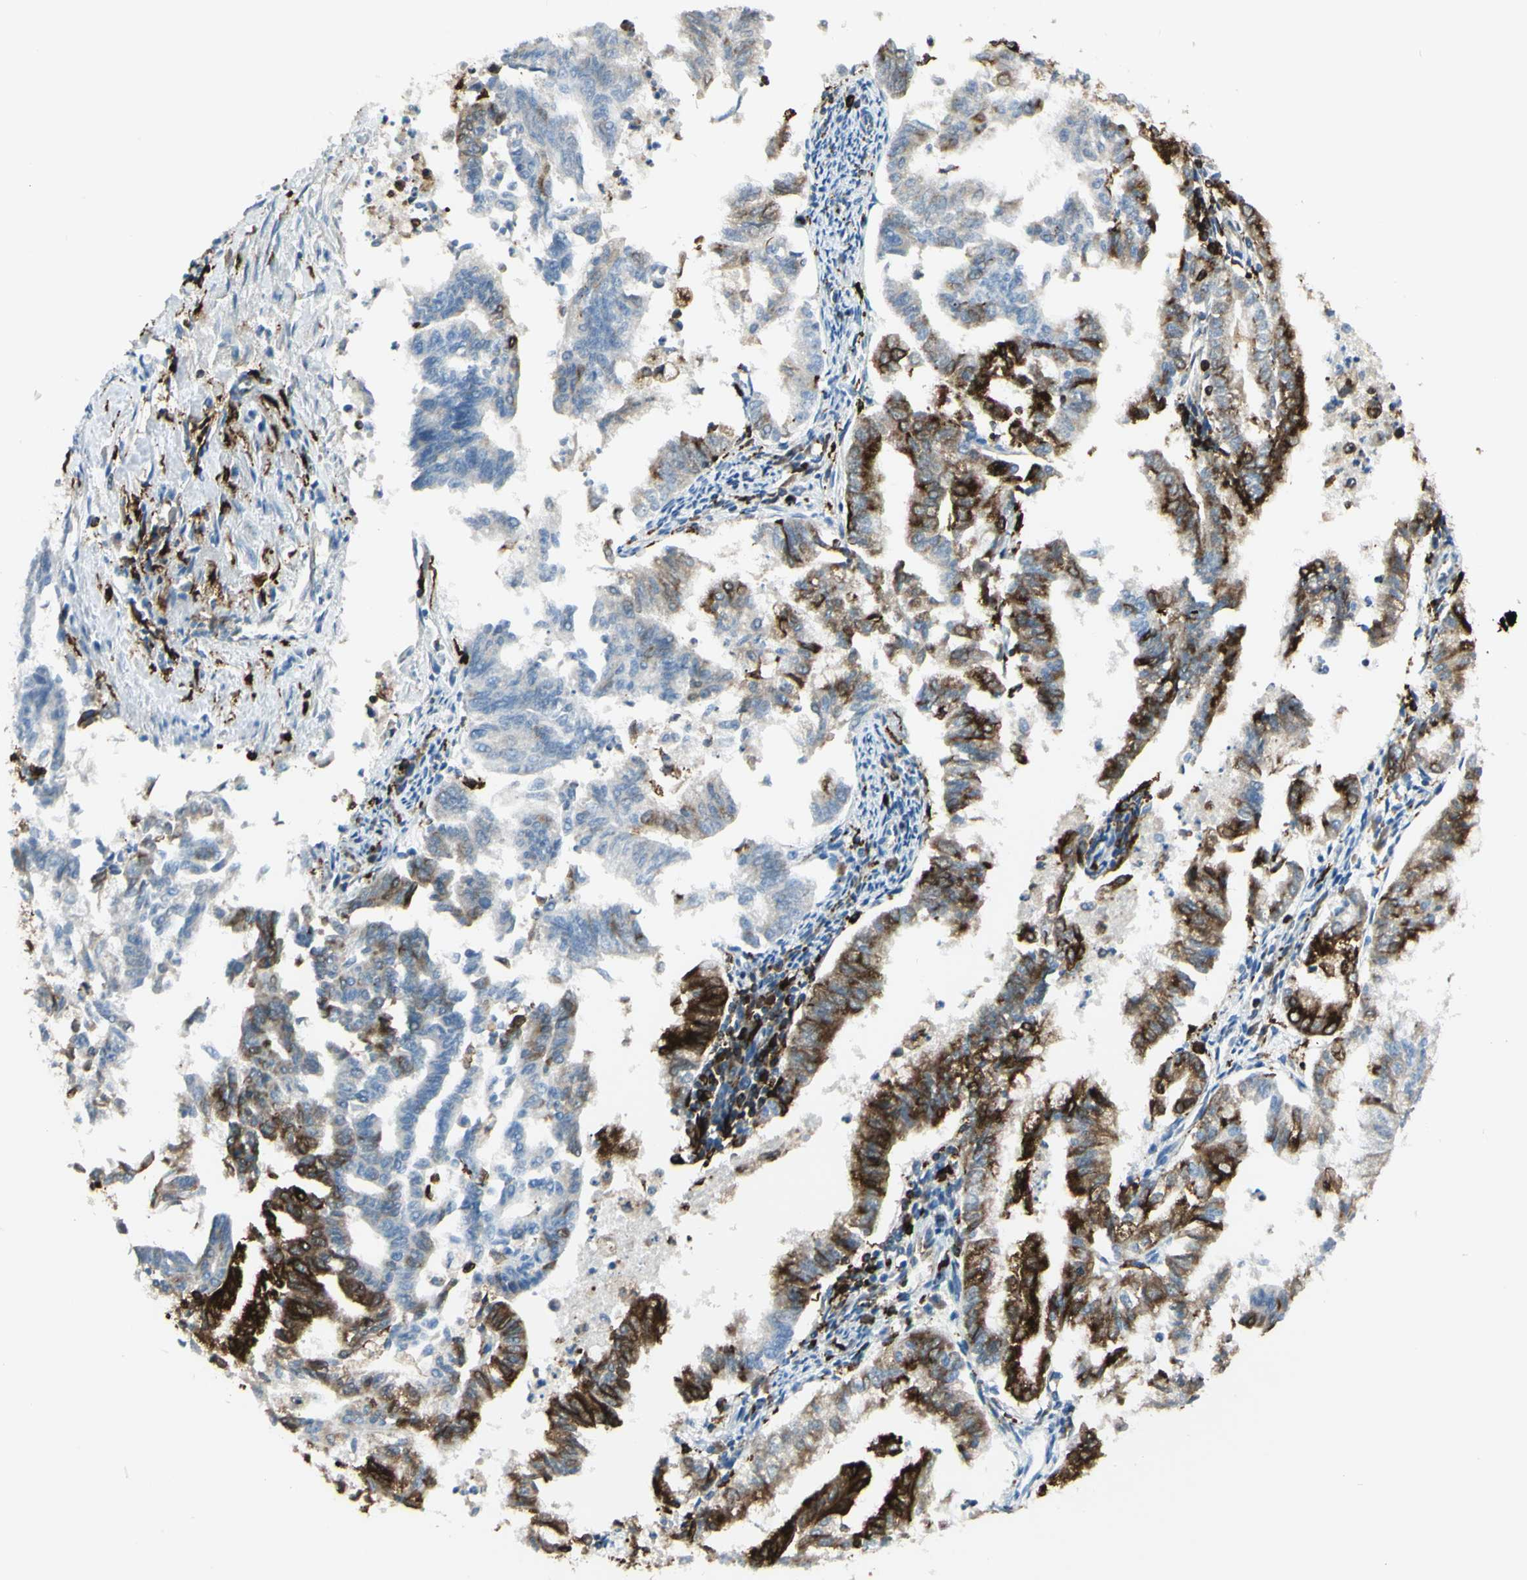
{"staining": {"intensity": "strong", "quantity": "25%-75%", "location": "cytoplasmic/membranous"}, "tissue": "endometrial cancer", "cell_type": "Tumor cells", "image_type": "cancer", "snomed": [{"axis": "morphology", "description": "Necrosis, NOS"}, {"axis": "morphology", "description": "Adenocarcinoma, NOS"}, {"axis": "topography", "description": "Endometrium"}], "caption": "Immunohistochemical staining of endometrial cancer (adenocarcinoma) displays high levels of strong cytoplasmic/membranous protein positivity in approximately 25%-75% of tumor cells.", "gene": "CD74", "patient": {"sex": "female", "age": 79}}